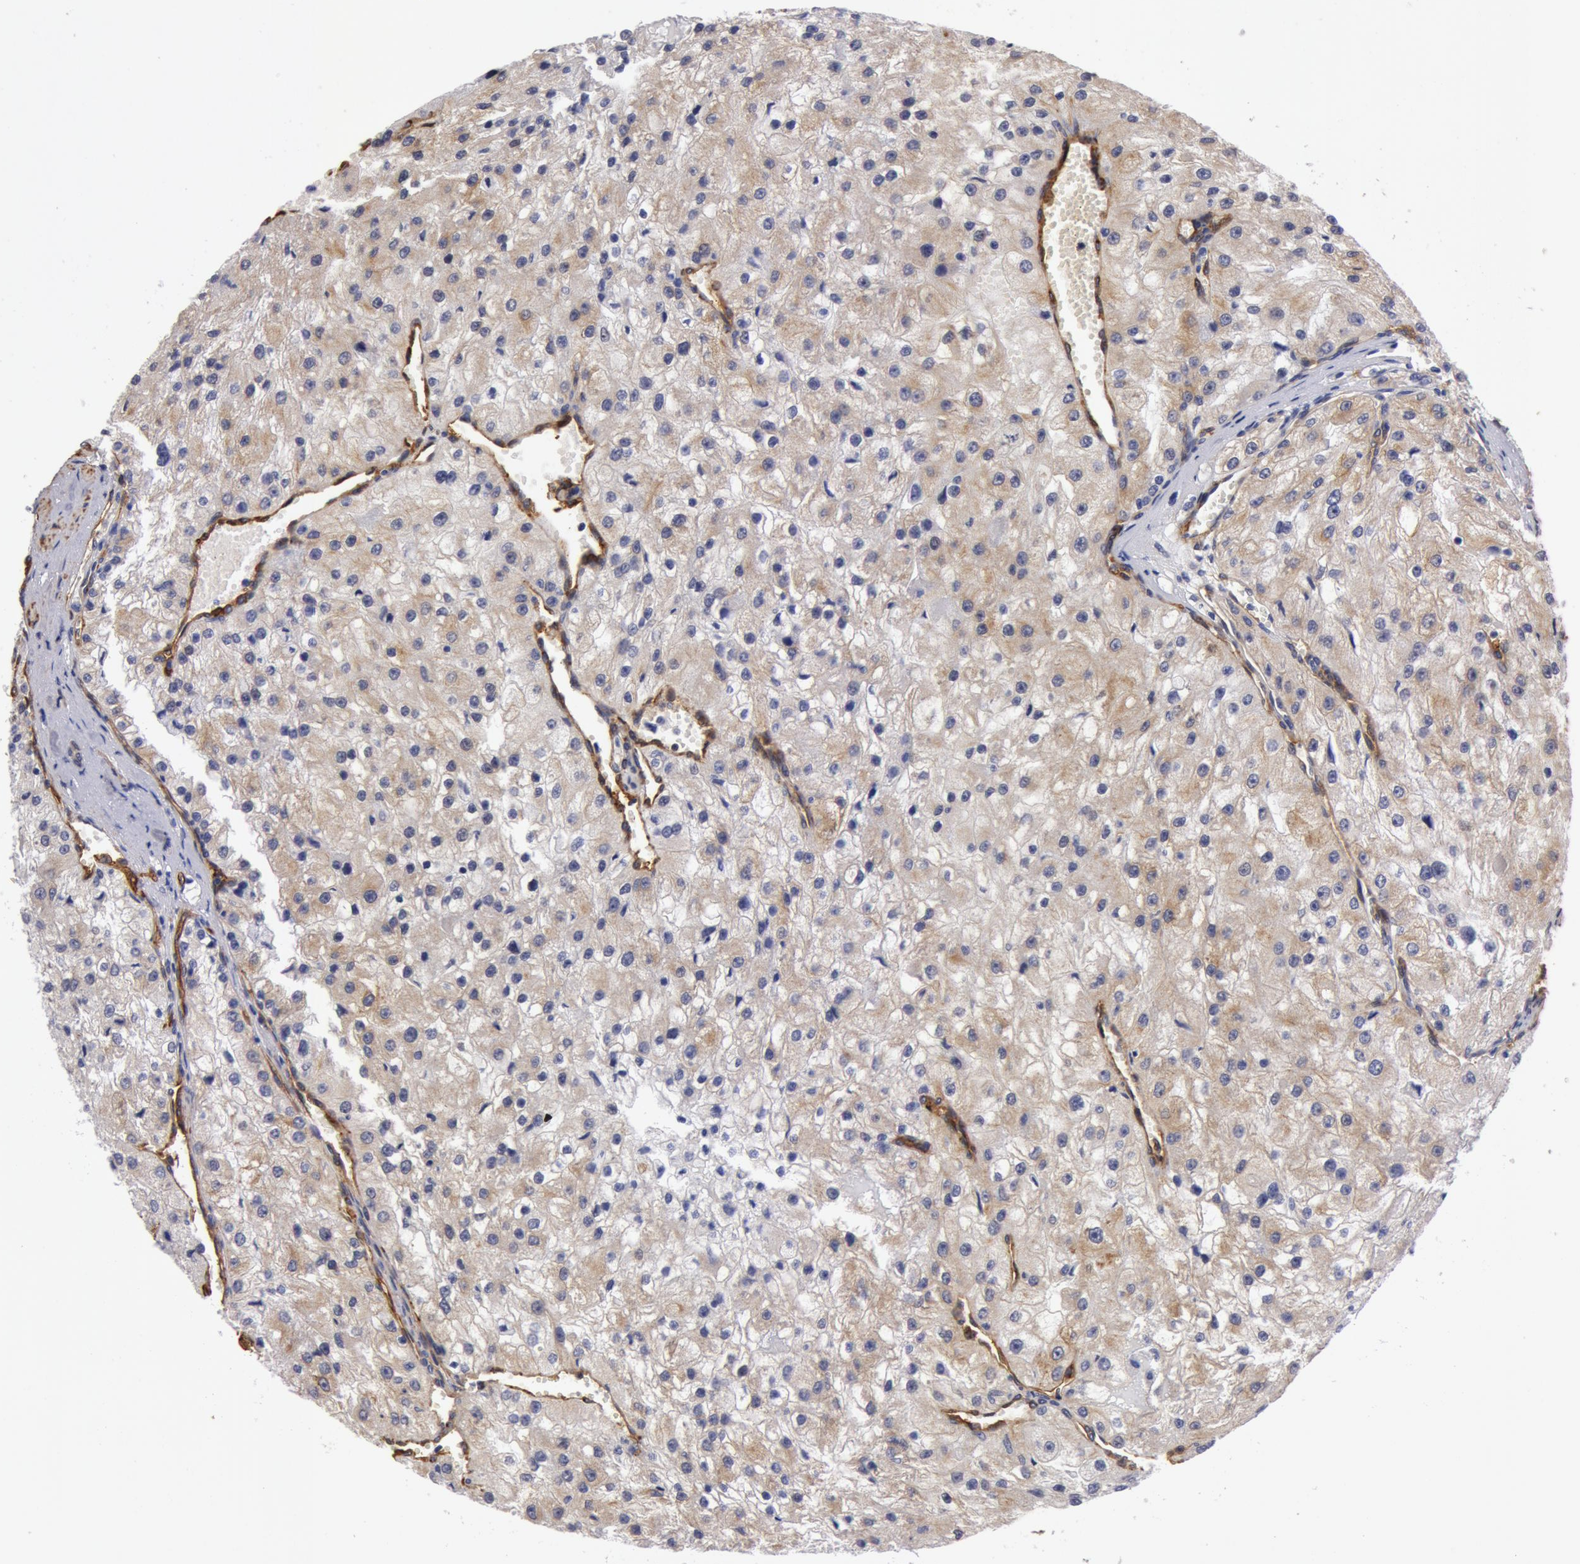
{"staining": {"intensity": "weak", "quantity": "25%-75%", "location": "cytoplasmic/membranous"}, "tissue": "renal cancer", "cell_type": "Tumor cells", "image_type": "cancer", "snomed": [{"axis": "morphology", "description": "Adenocarcinoma, NOS"}, {"axis": "topography", "description": "Kidney"}], "caption": "Renal cancer (adenocarcinoma) tissue exhibits weak cytoplasmic/membranous positivity in approximately 25%-75% of tumor cells", "gene": "IL23A", "patient": {"sex": "female", "age": 74}}